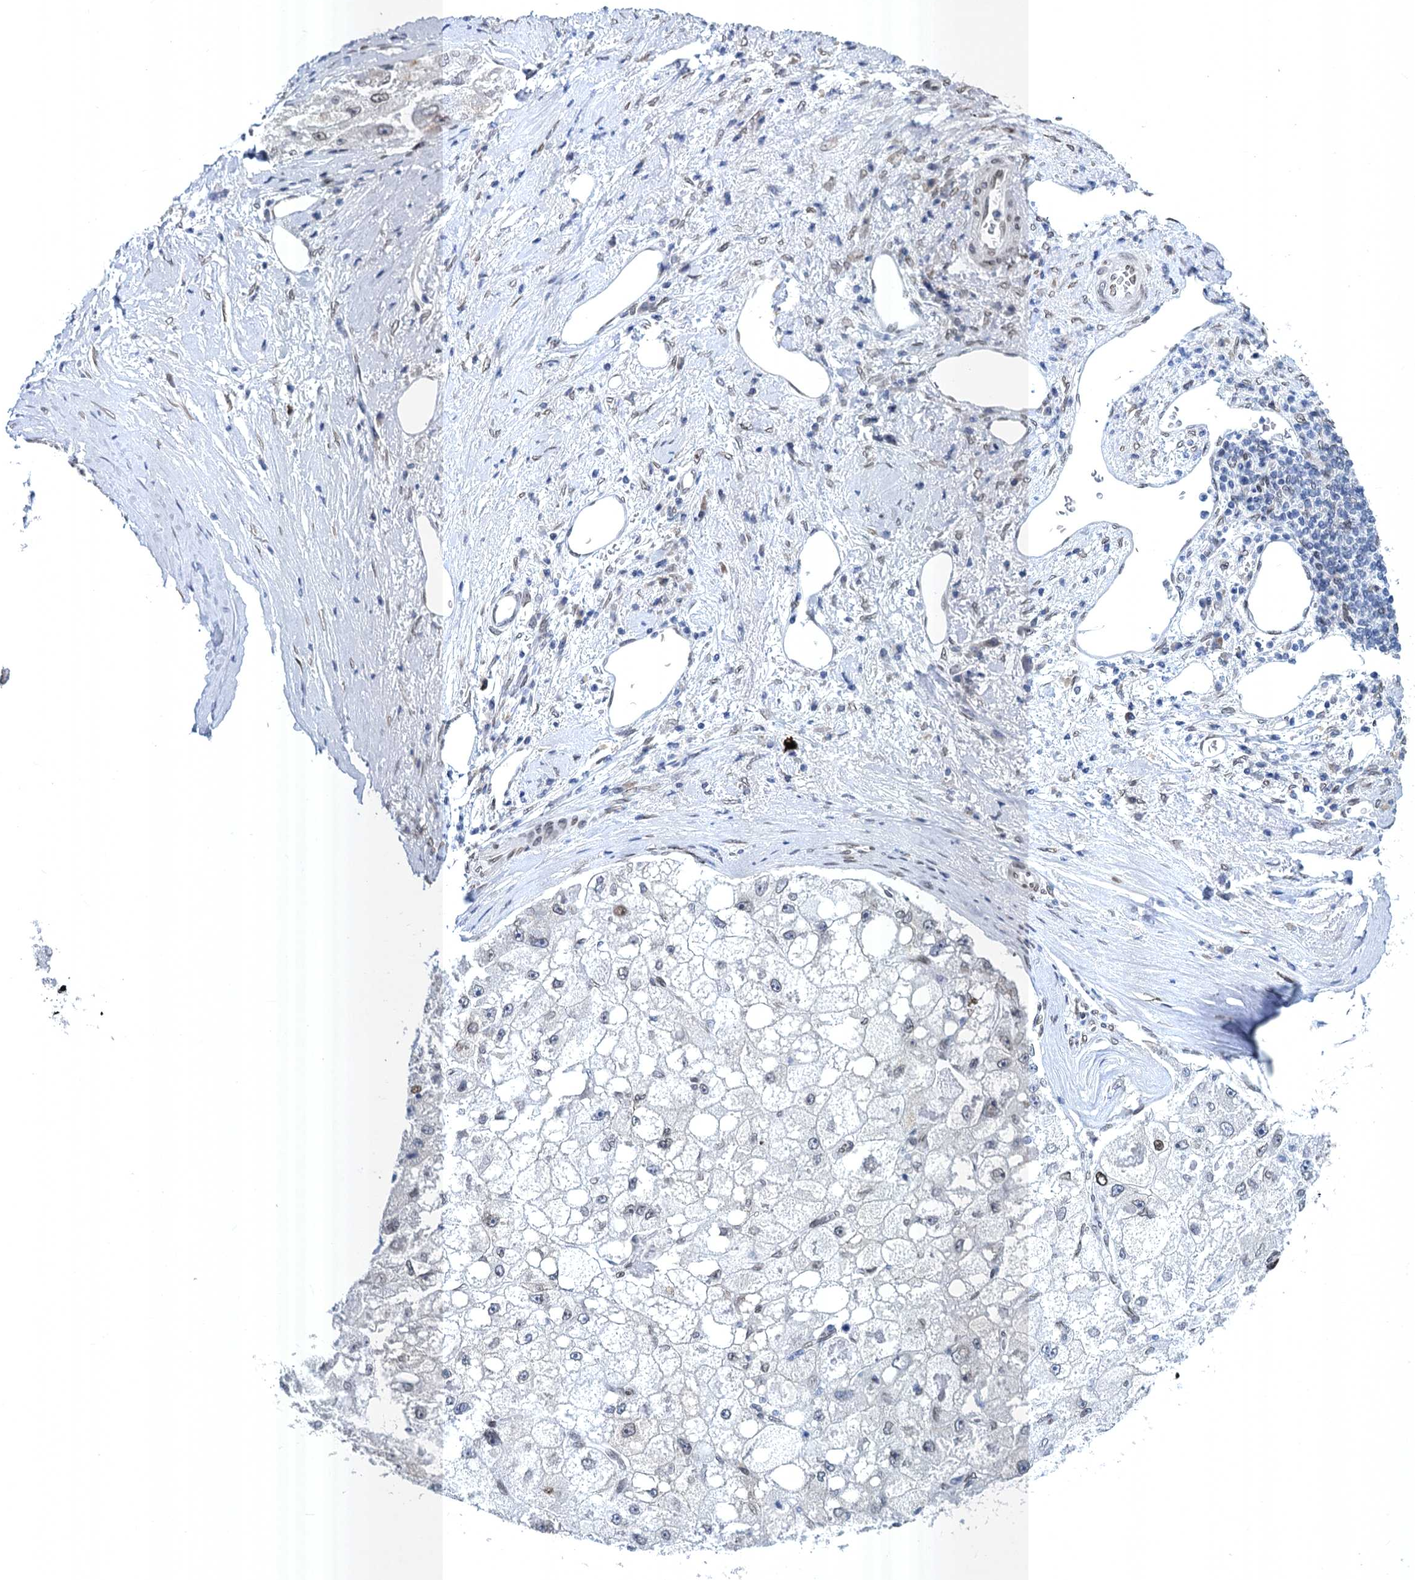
{"staining": {"intensity": "weak", "quantity": "<25%", "location": "cytoplasmic/membranous,nuclear"}, "tissue": "liver cancer", "cell_type": "Tumor cells", "image_type": "cancer", "snomed": [{"axis": "morphology", "description": "Carcinoma, Hepatocellular, NOS"}, {"axis": "topography", "description": "Liver"}], "caption": "Histopathology image shows no significant protein expression in tumor cells of hepatocellular carcinoma (liver). The staining is performed using DAB brown chromogen with nuclei counter-stained in using hematoxylin.", "gene": "PRSS35", "patient": {"sex": "male", "age": 80}}